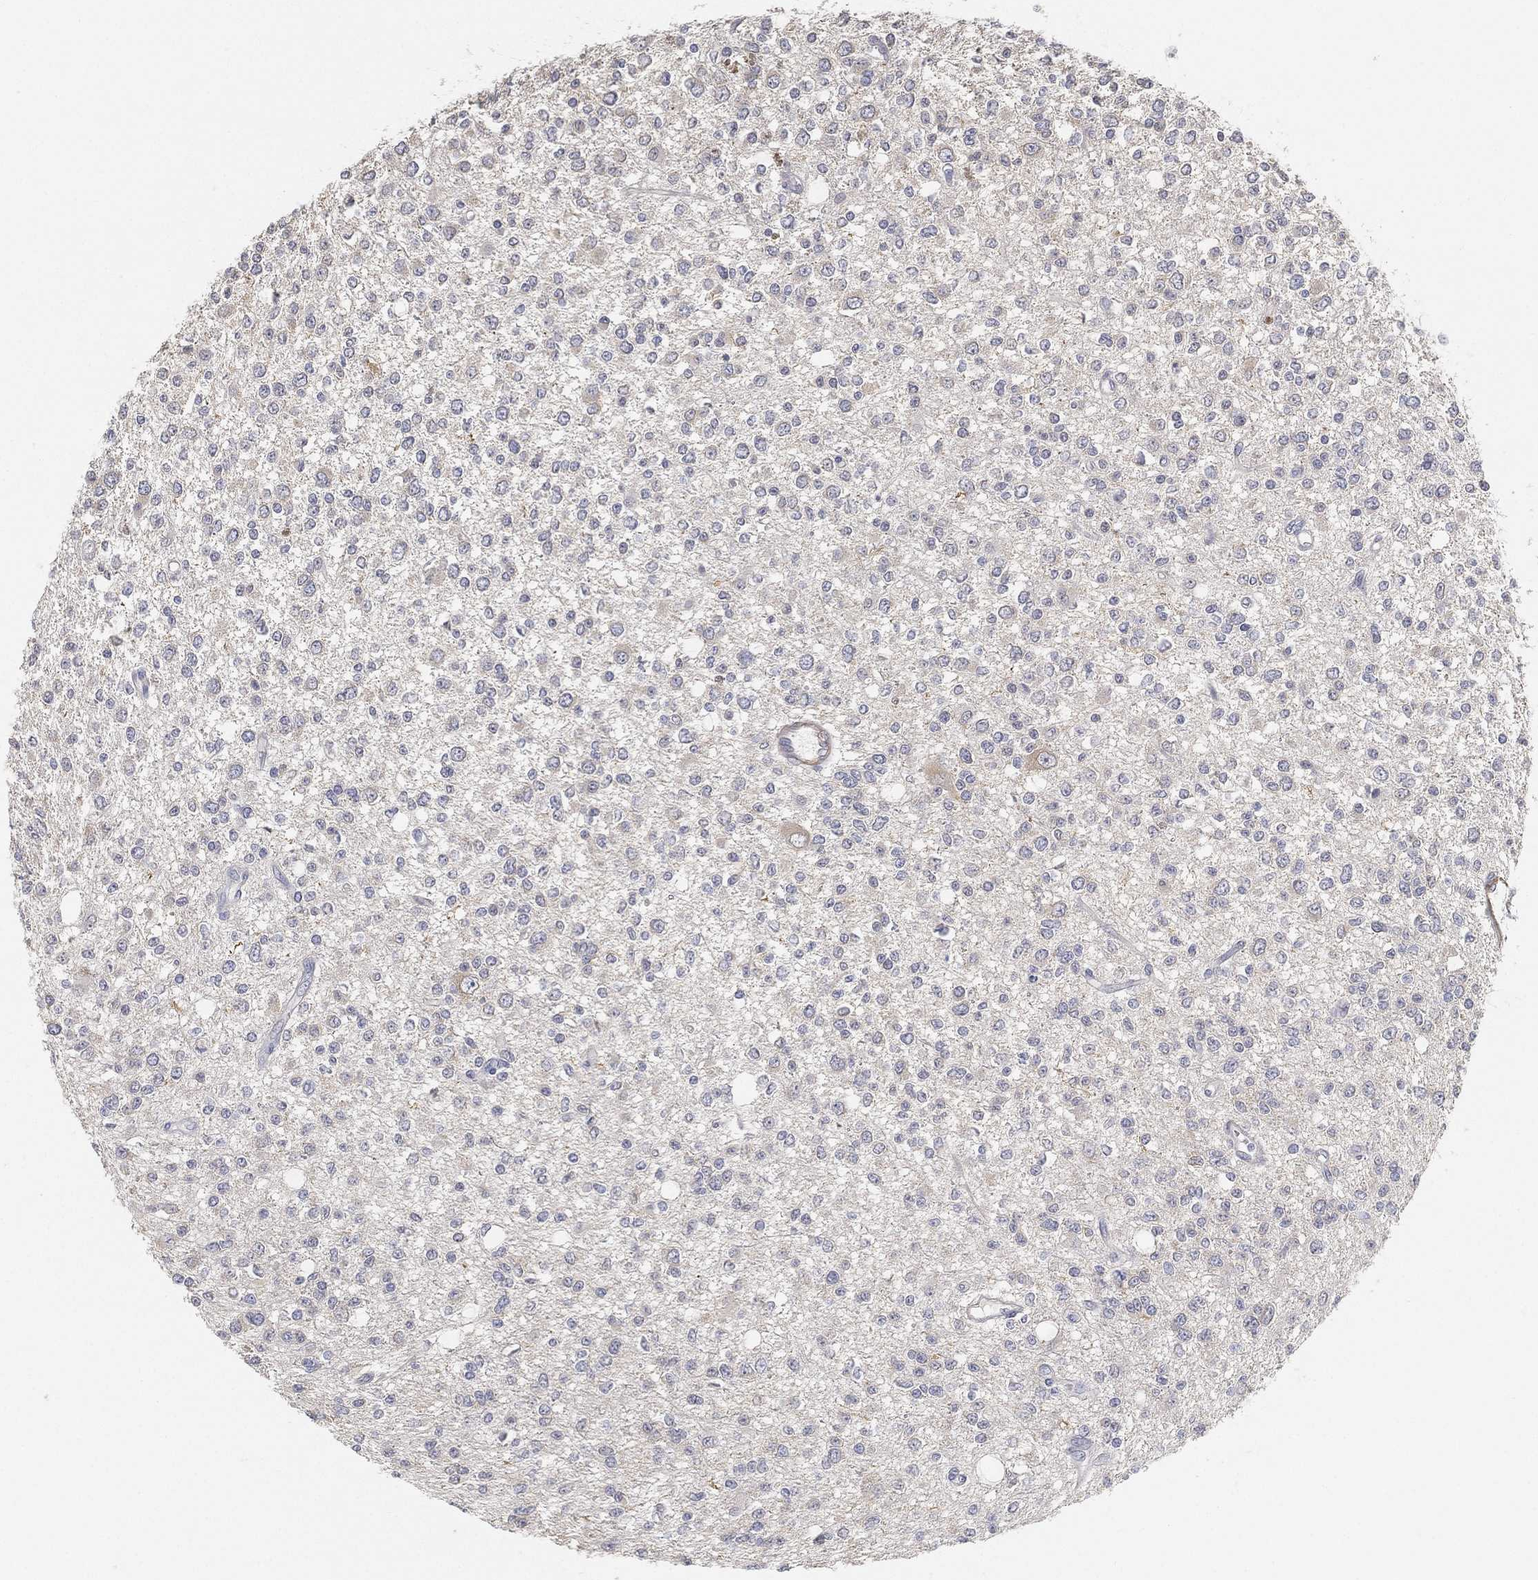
{"staining": {"intensity": "negative", "quantity": "none", "location": "none"}, "tissue": "glioma", "cell_type": "Tumor cells", "image_type": "cancer", "snomed": [{"axis": "morphology", "description": "Glioma, malignant, Low grade"}, {"axis": "topography", "description": "Brain"}], "caption": "This is a histopathology image of immunohistochemistry staining of glioma, which shows no staining in tumor cells.", "gene": "GPR61", "patient": {"sex": "male", "age": 67}}